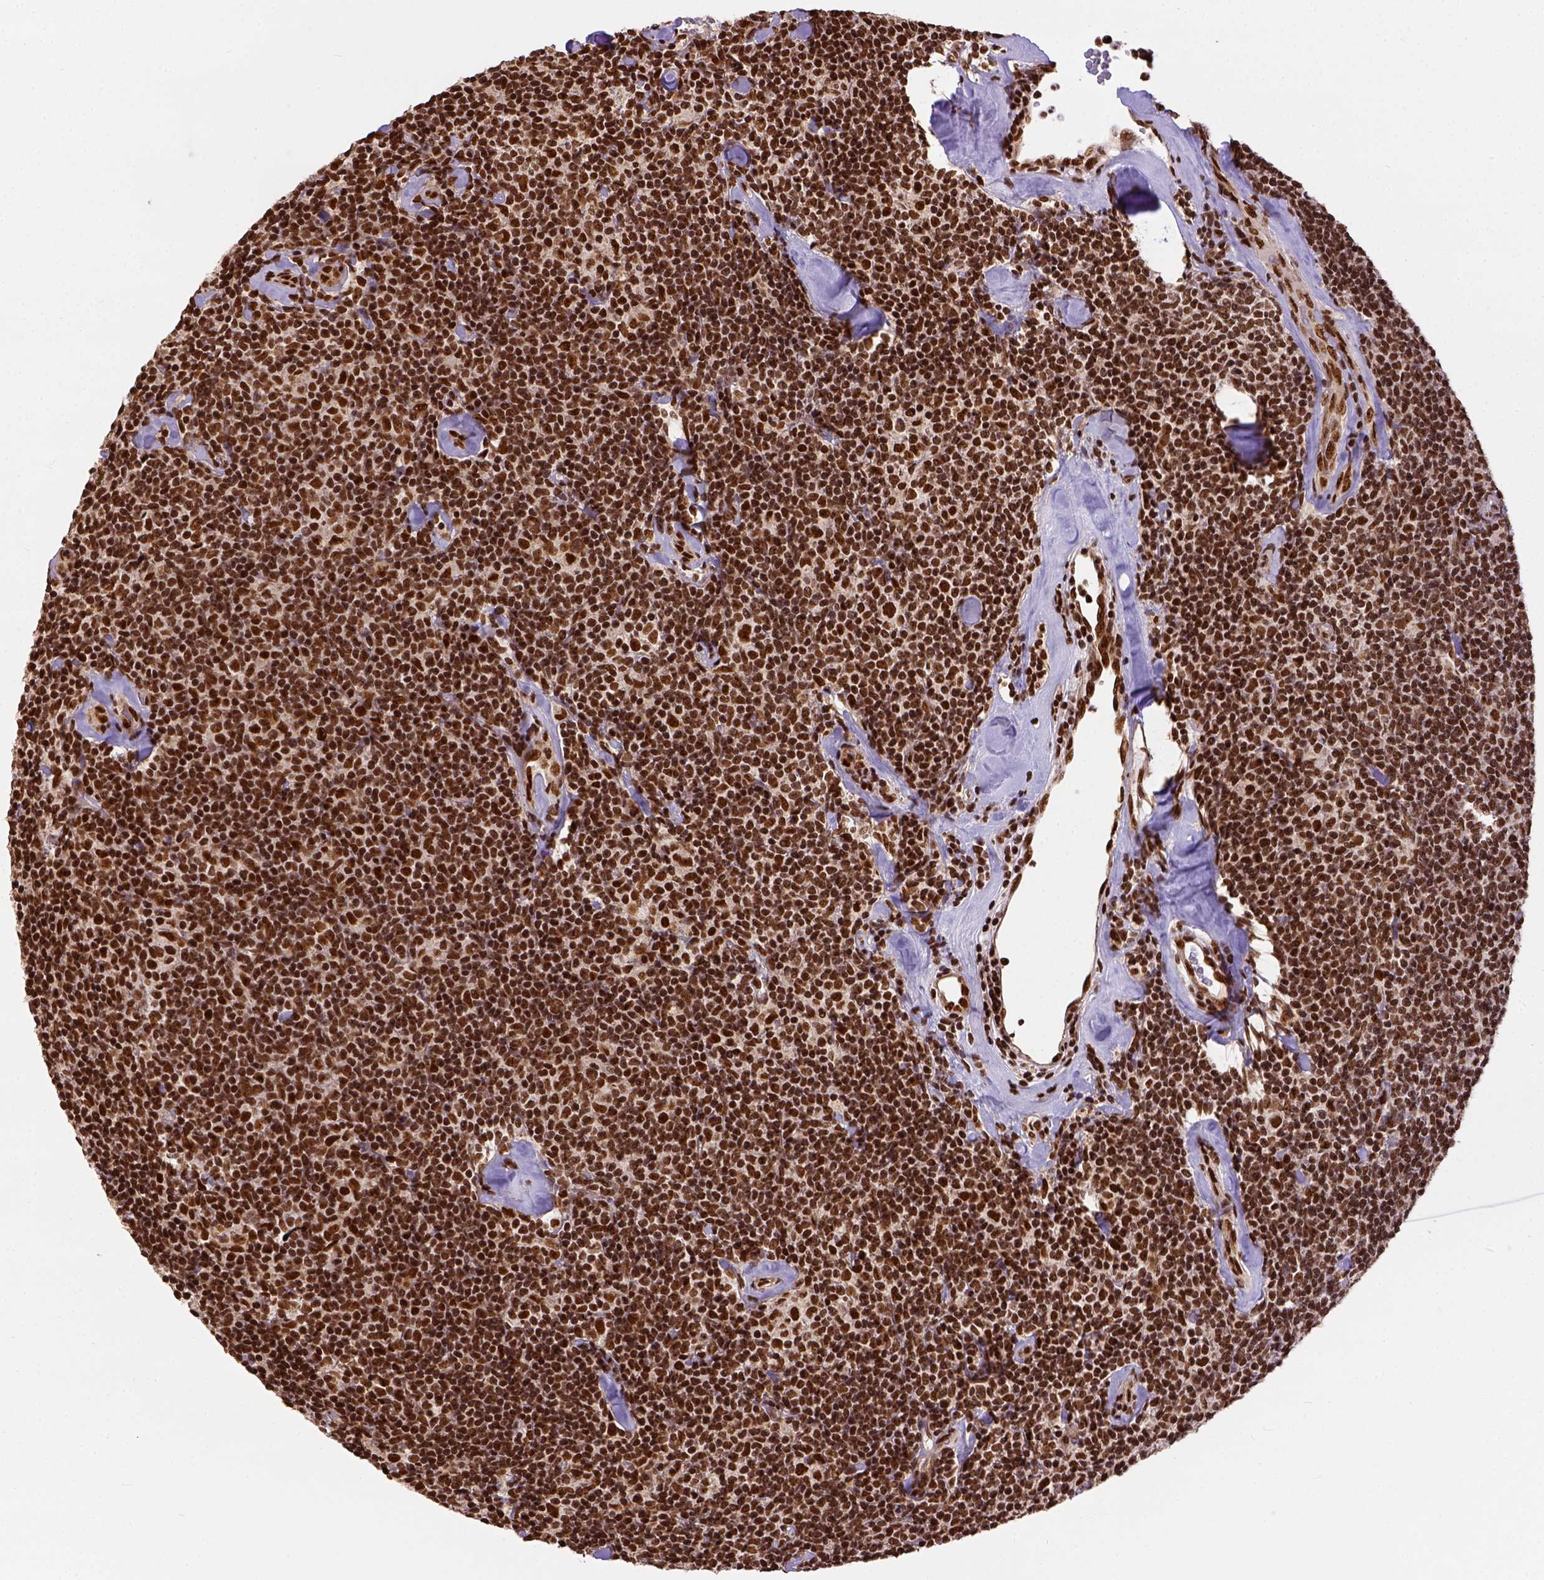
{"staining": {"intensity": "strong", "quantity": ">75%", "location": "nuclear"}, "tissue": "lymphoma", "cell_type": "Tumor cells", "image_type": "cancer", "snomed": [{"axis": "morphology", "description": "Malignant lymphoma, non-Hodgkin's type, Low grade"}, {"axis": "topography", "description": "Lymph node"}], "caption": "A high-resolution histopathology image shows immunohistochemistry staining of lymphoma, which shows strong nuclear expression in about >75% of tumor cells.", "gene": "NACC1", "patient": {"sex": "female", "age": 56}}